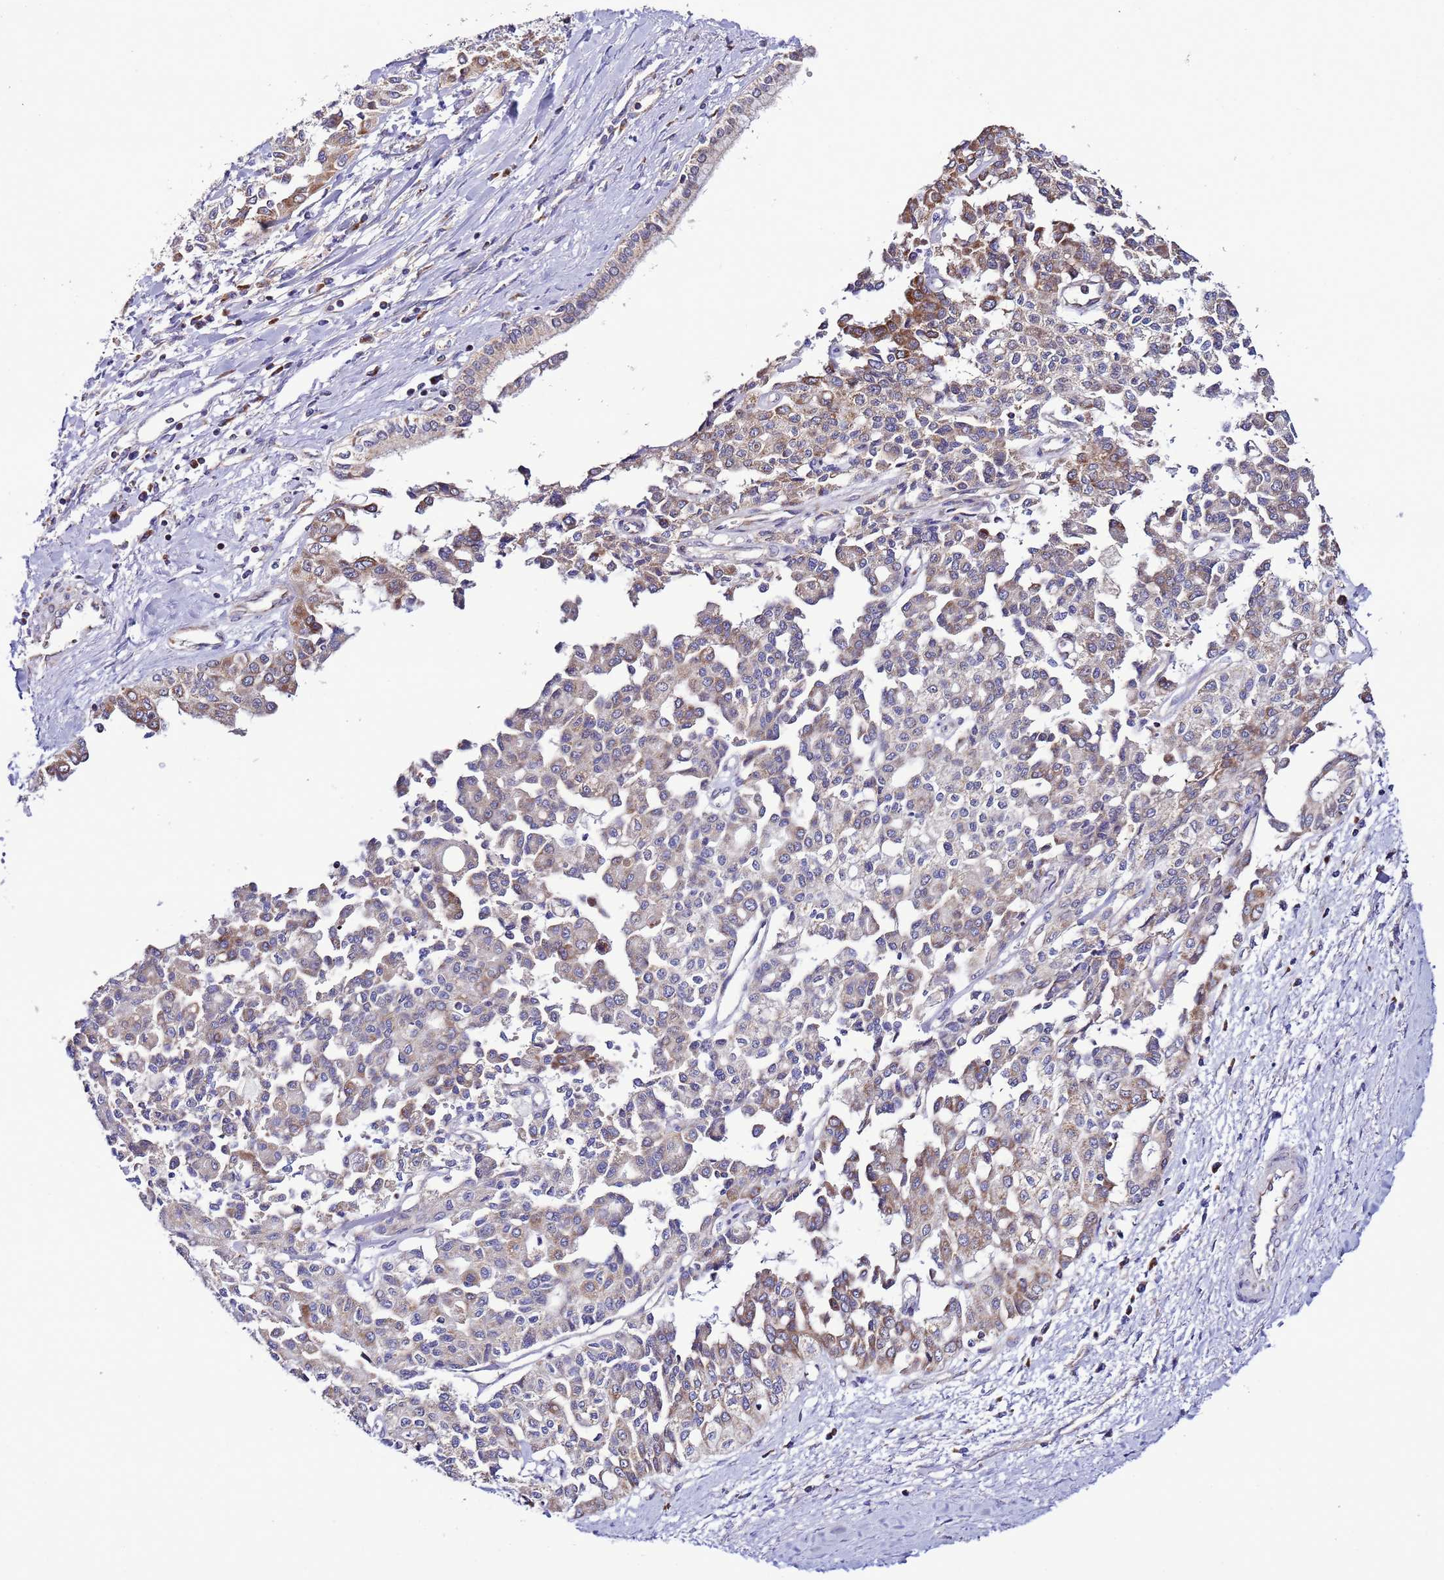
{"staining": {"intensity": "moderate", "quantity": "<25%", "location": "cytoplasmic/membranous"}, "tissue": "liver cancer", "cell_type": "Tumor cells", "image_type": "cancer", "snomed": [{"axis": "morphology", "description": "Cholangiocarcinoma"}, {"axis": "topography", "description": "Liver"}], "caption": "Liver cancer stained with a protein marker exhibits moderate staining in tumor cells.", "gene": "AHI1", "patient": {"sex": "female", "age": 77}}